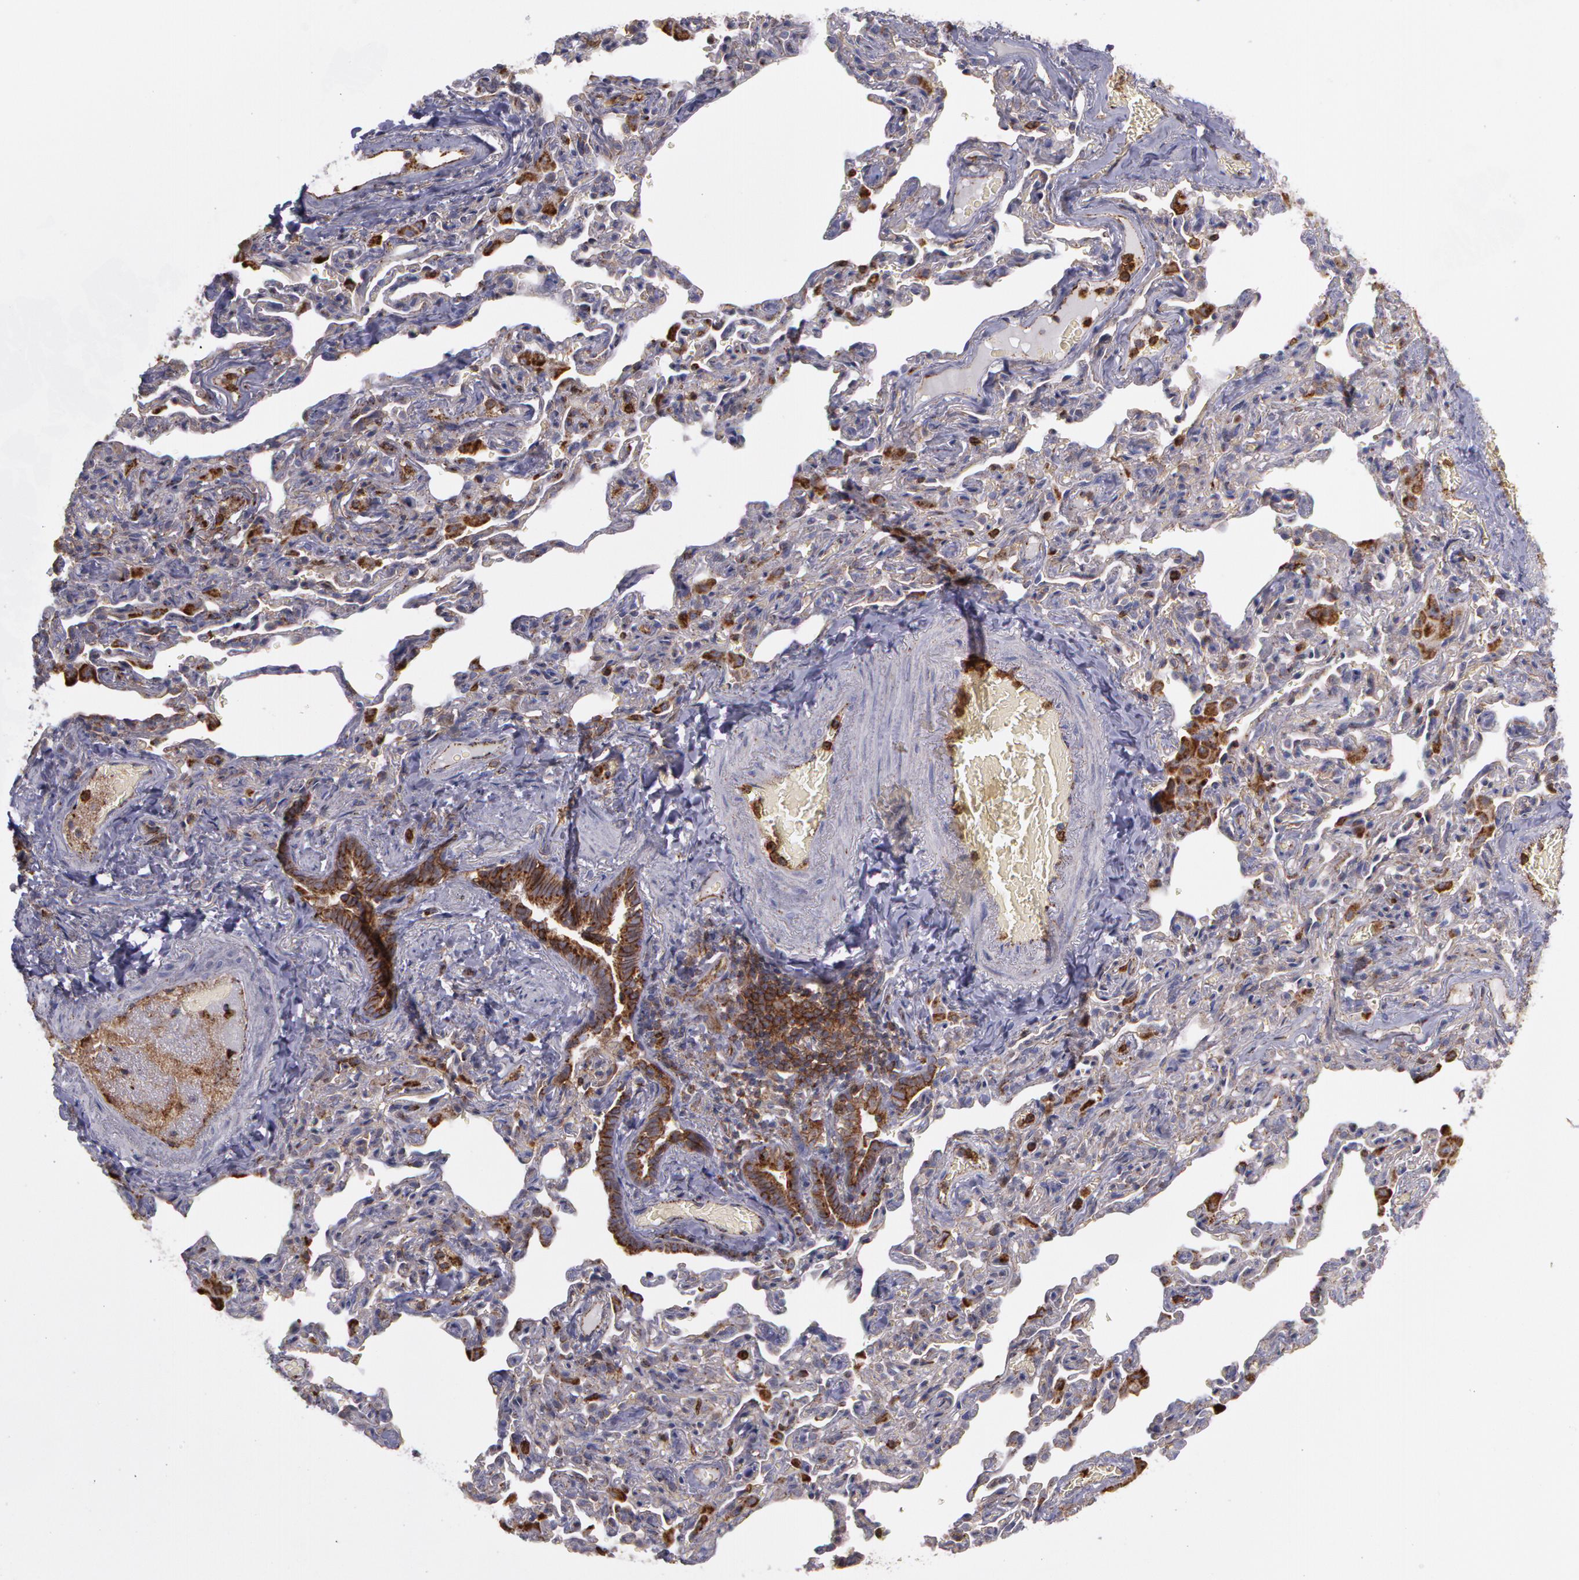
{"staining": {"intensity": "moderate", "quantity": ">75%", "location": "cytoplasmic/membranous"}, "tissue": "bronchus", "cell_type": "Respiratory epithelial cells", "image_type": "normal", "snomed": [{"axis": "morphology", "description": "Normal tissue, NOS"}, {"axis": "topography", "description": "Cartilage tissue"}, {"axis": "topography", "description": "Bronchus"}, {"axis": "topography", "description": "Lung"}], "caption": "Brown immunohistochemical staining in benign bronchus demonstrates moderate cytoplasmic/membranous staining in about >75% of respiratory epithelial cells. Nuclei are stained in blue.", "gene": "FLOT2", "patient": {"sex": "male", "age": 64}}